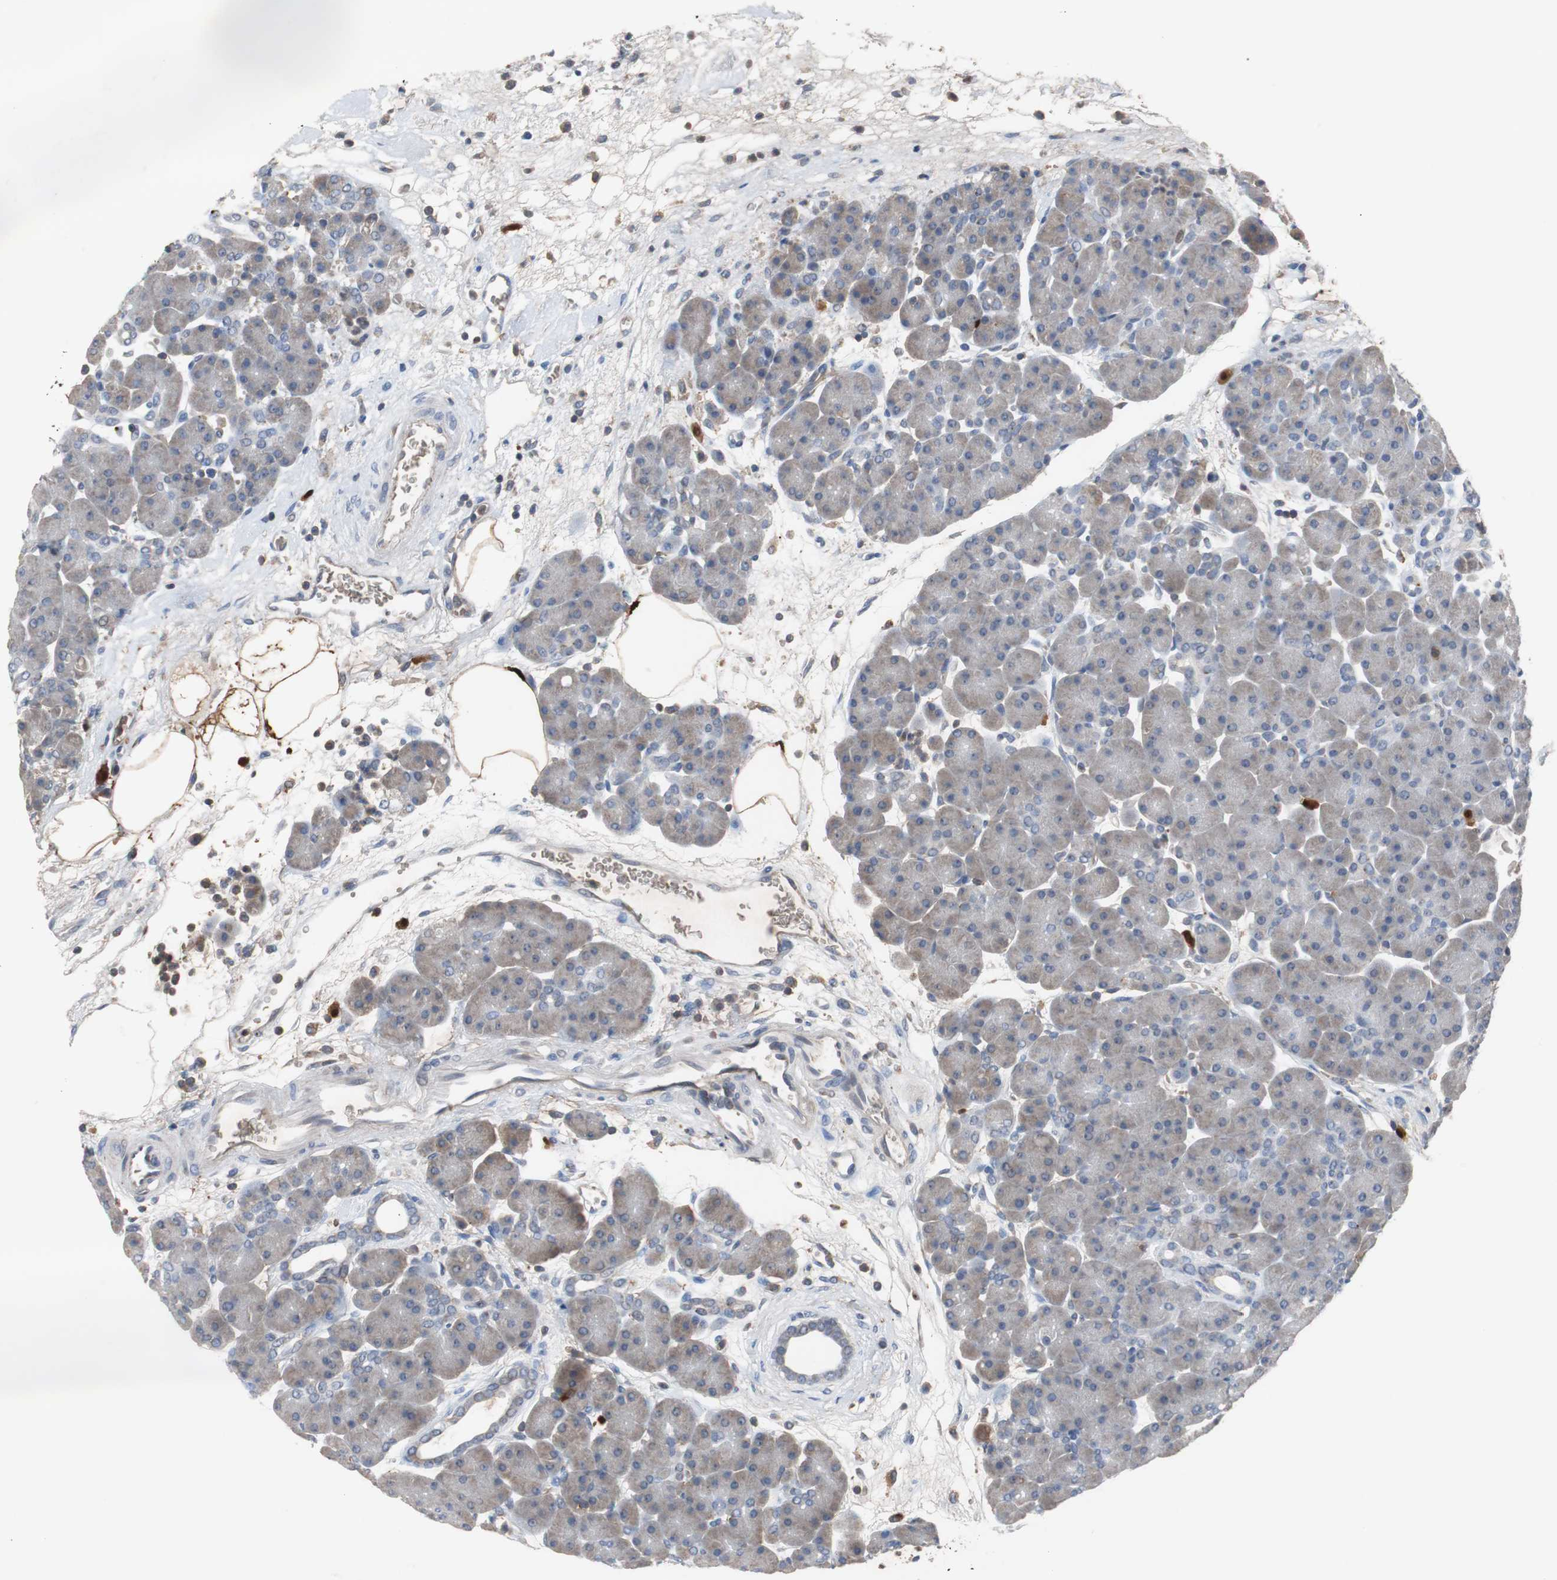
{"staining": {"intensity": "weak", "quantity": "<25%", "location": "cytoplasmic/membranous"}, "tissue": "pancreas", "cell_type": "Exocrine glandular cells", "image_type": "normal", "snomed": [{"axis": "morphology", "description": "Normal tissue, NOS"}, {"axis": "topography", "description": "Pancreas"}], "caption": "Immunohistochemistry micrograph of normal pancreas stained for a protein (brown), which shows no expression in exocrine glandular cells.", "gene": "CALB2", "patient": {"sex": "male", "age": 66}}